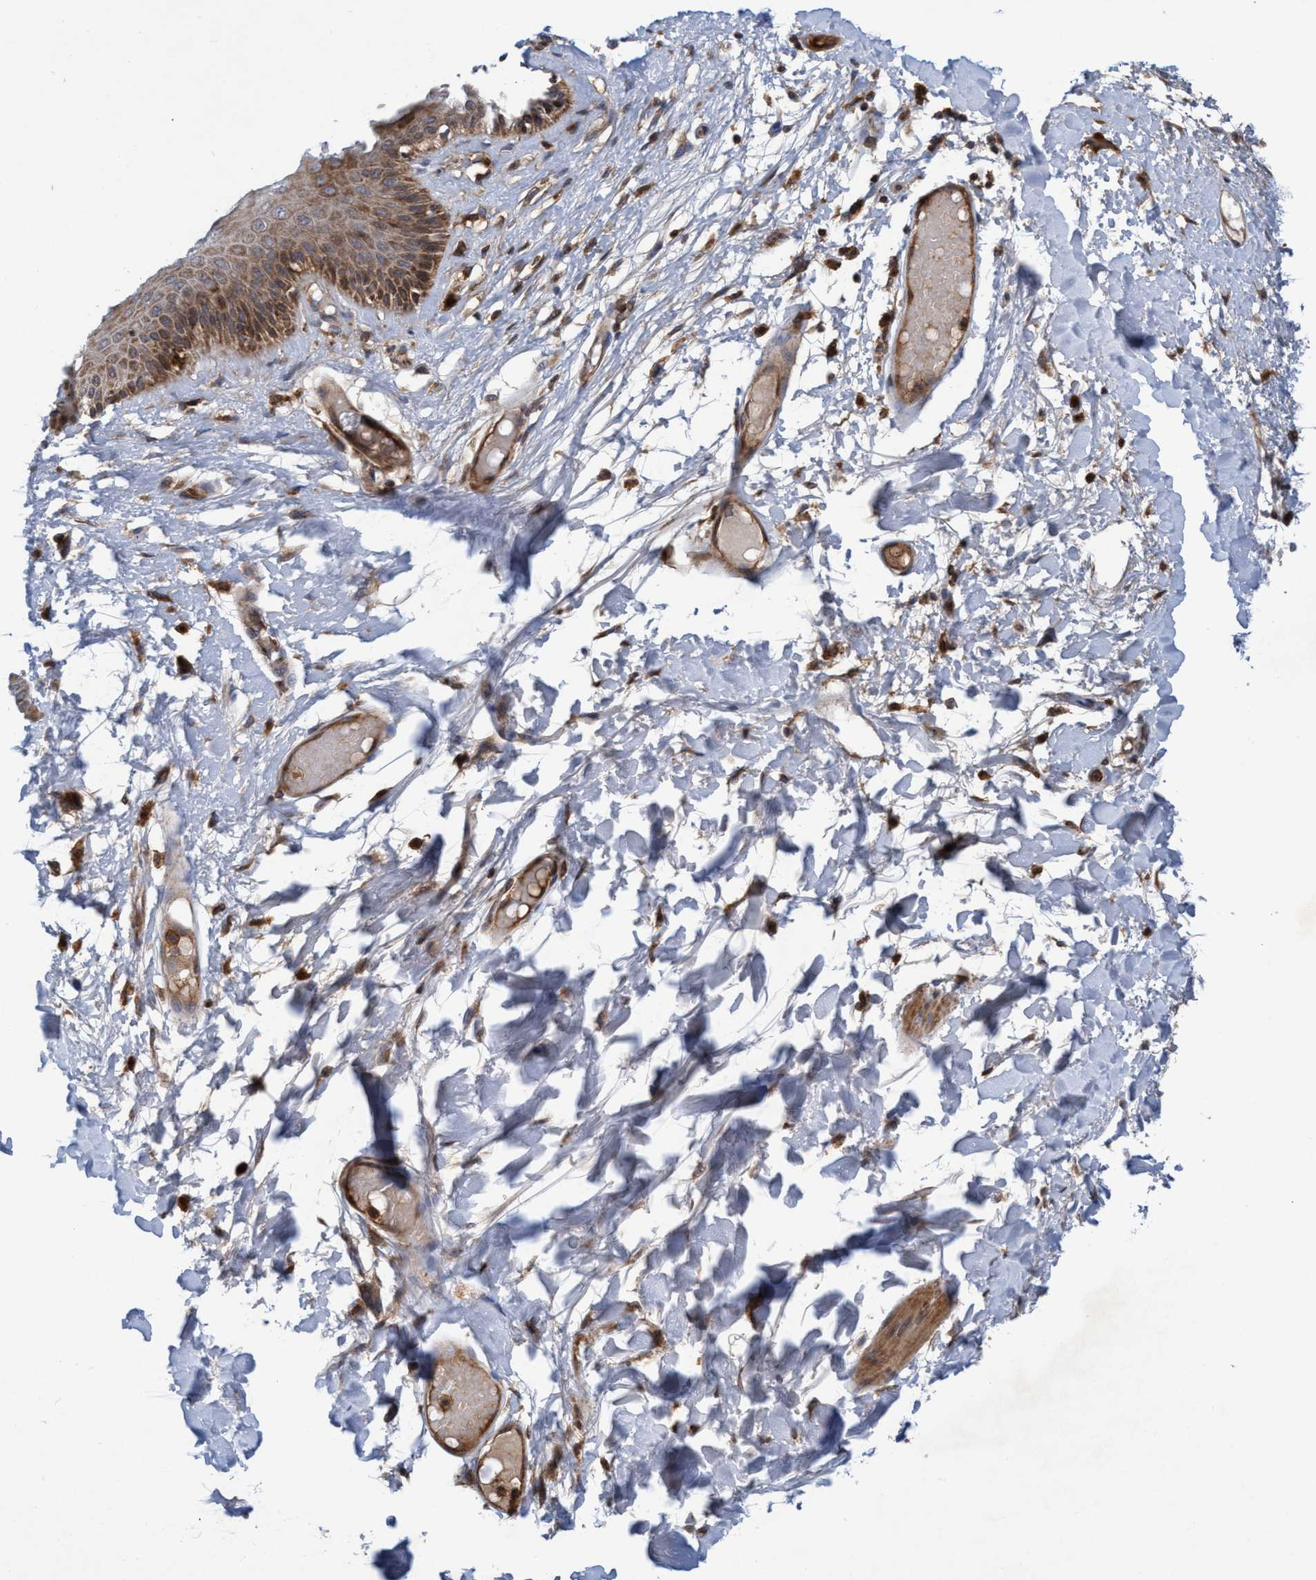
{"staining": {"intensity": "moderate", "quantity": ">75%", "location": "cytoplasmic/membranous"}, "tissue": "skin", "cell_type": "Epidermal cells", "image_type": "normal", "snomed": [{"axis": "morphology", "description": "Normal tissue, NOS"}, {"axis": "topography", "description": "Vulva"}], "caption": "Immunohistochemical staining of unremarkable human skin shows moderate cytoplasmic/membranous protein expression in approximately >75% of epidermal cells.", "gene": "SLC16A3", "patient": {"sex": "female", "age": 73}}